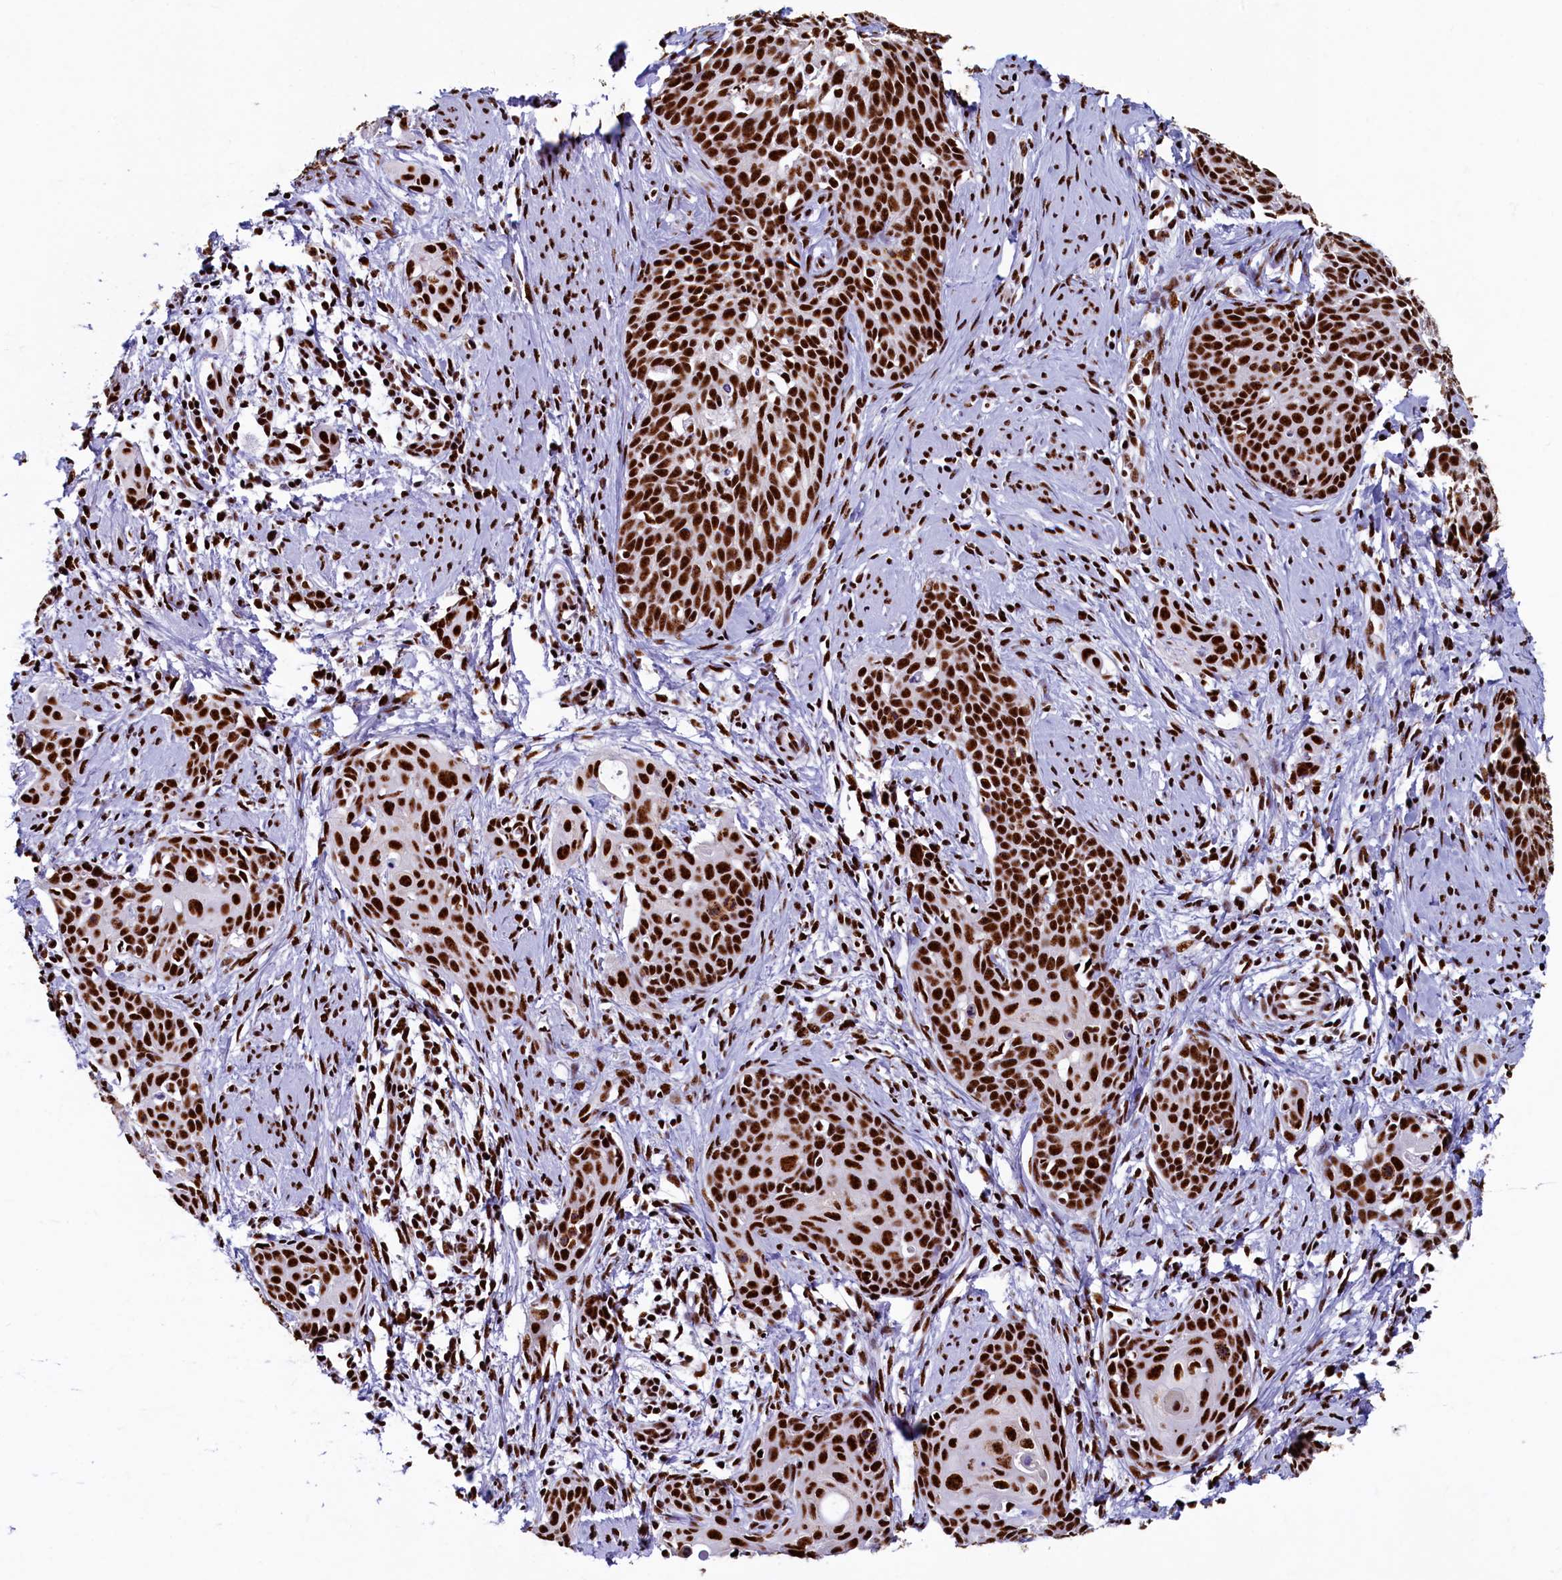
{"staining": {"intensity": "strong", "quantity": ">75%", "location": "nuclear"}, "tissue": "cervical cancer", "cell_type": "Tumor cells", "image_type": "cancer", "snomed": [{"axis": "morphology", "description": "Squamous cell carcinoma, NOS"}, {"axis": "topography", "description": "Cervix"}], "caption": "A micrograph of cervical cancer (squamous cell carcinoma) stained for a protein exhibits strong nuclear brown staining in tumor cells.", "gene": "SRRM2", "patient": {"sex": "female", "age": 52}}